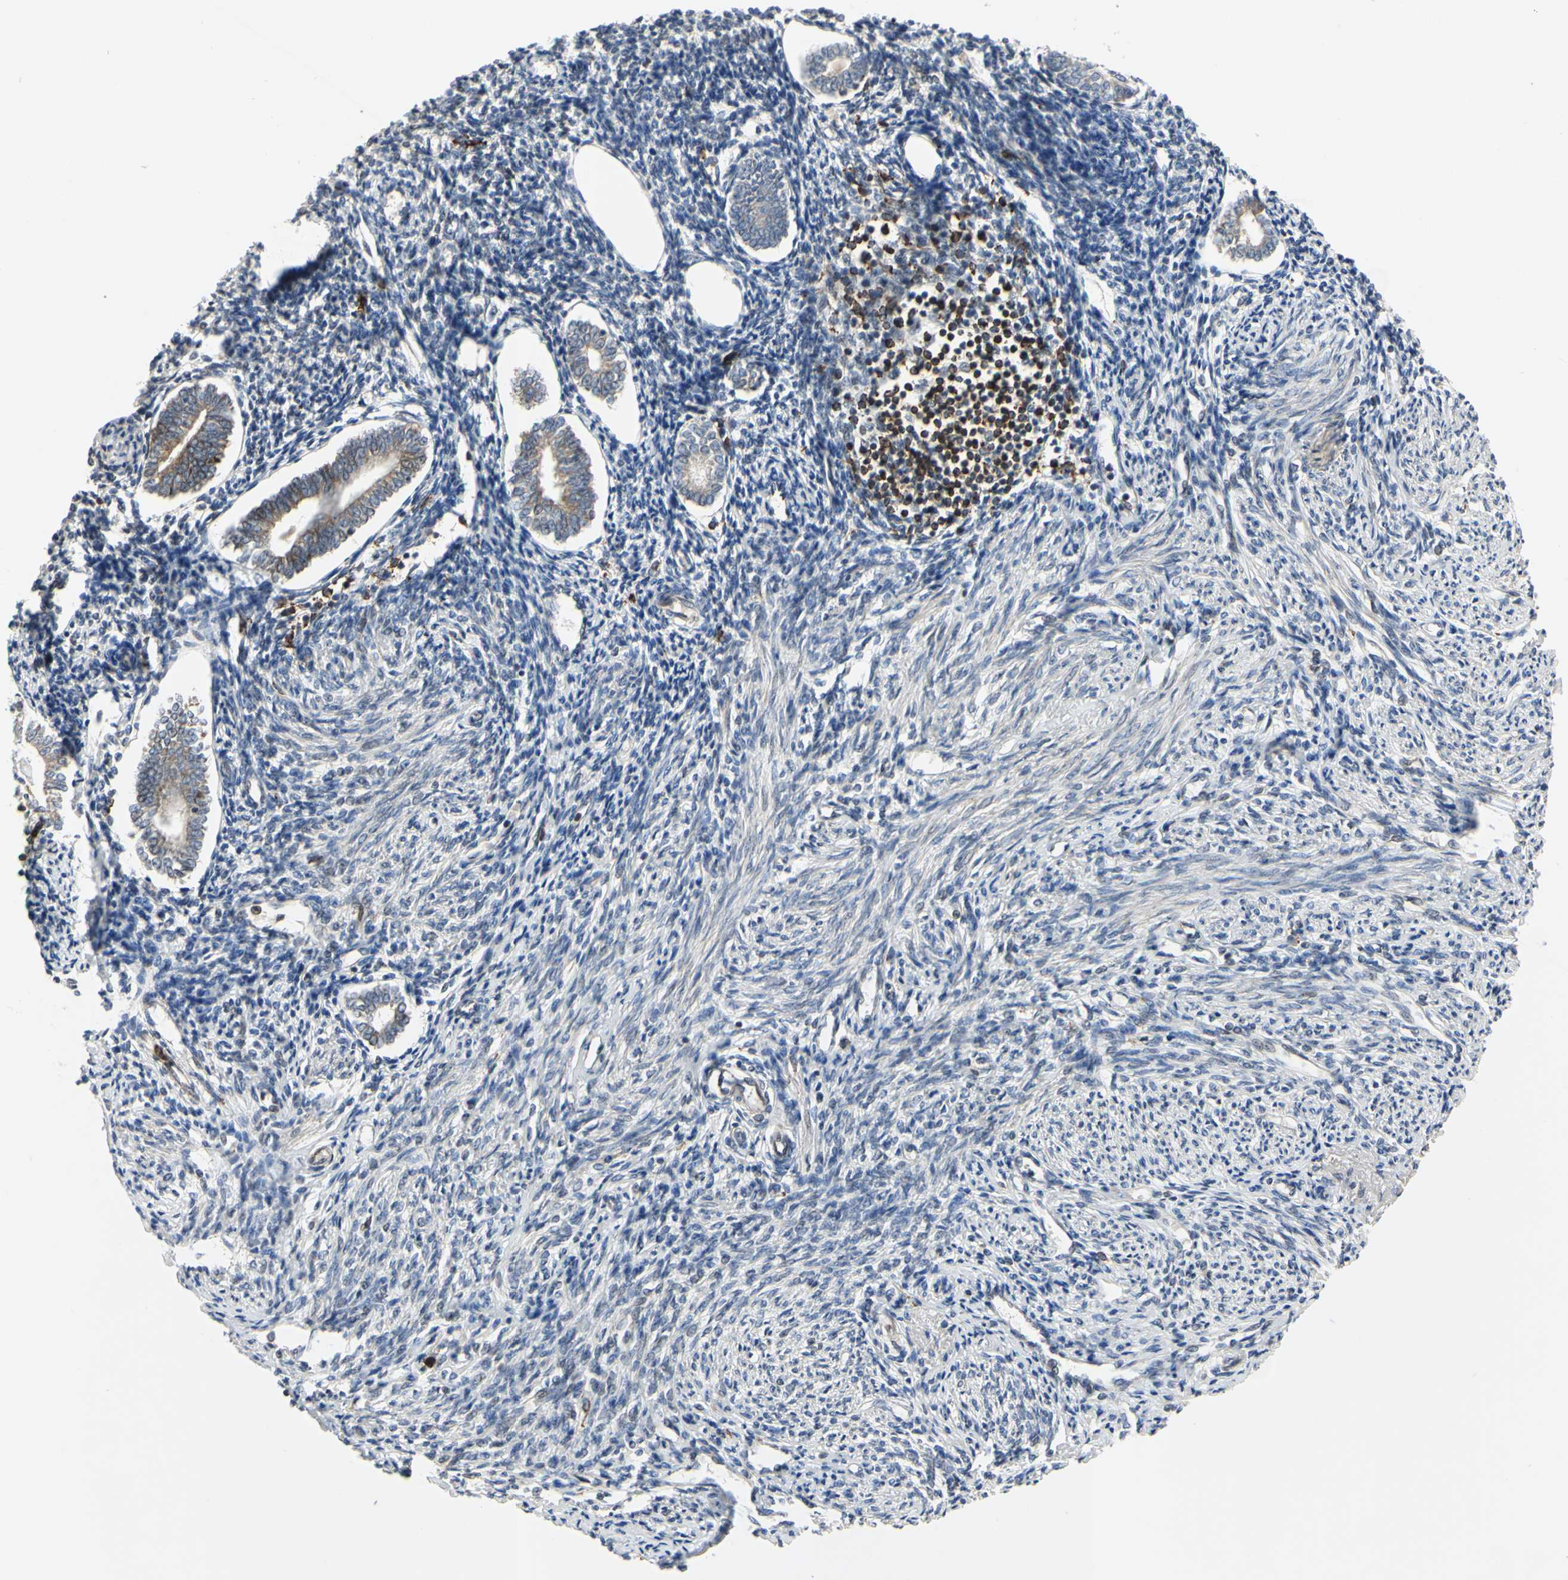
{"staining": {"intensity": "weak", "quantity": "<25%", "location": "cytoplasmic/membranous"}, "tissue": "endometrium", "cell_type": "Cells in endometrial stroma", "image_type": "normal", "snomed": [{"axis": "morphology", "description": "Normal tissue, NOS"}, {"axis": "topography", "description": "Endometrium"}], "caption": "DAB (3,3'-diaminobenzidine) immunohistochemical staining of normal human endometrium displays no significant expression in cells in endometrial stroma. The staining was performed using DAB to visualize the protein expression in brown, while the nuclei were stained in blue with hematoxylin (Magnification: 20x).", "gene": "PLXNA2", "patient": {"sex": "female", "age": 71}}